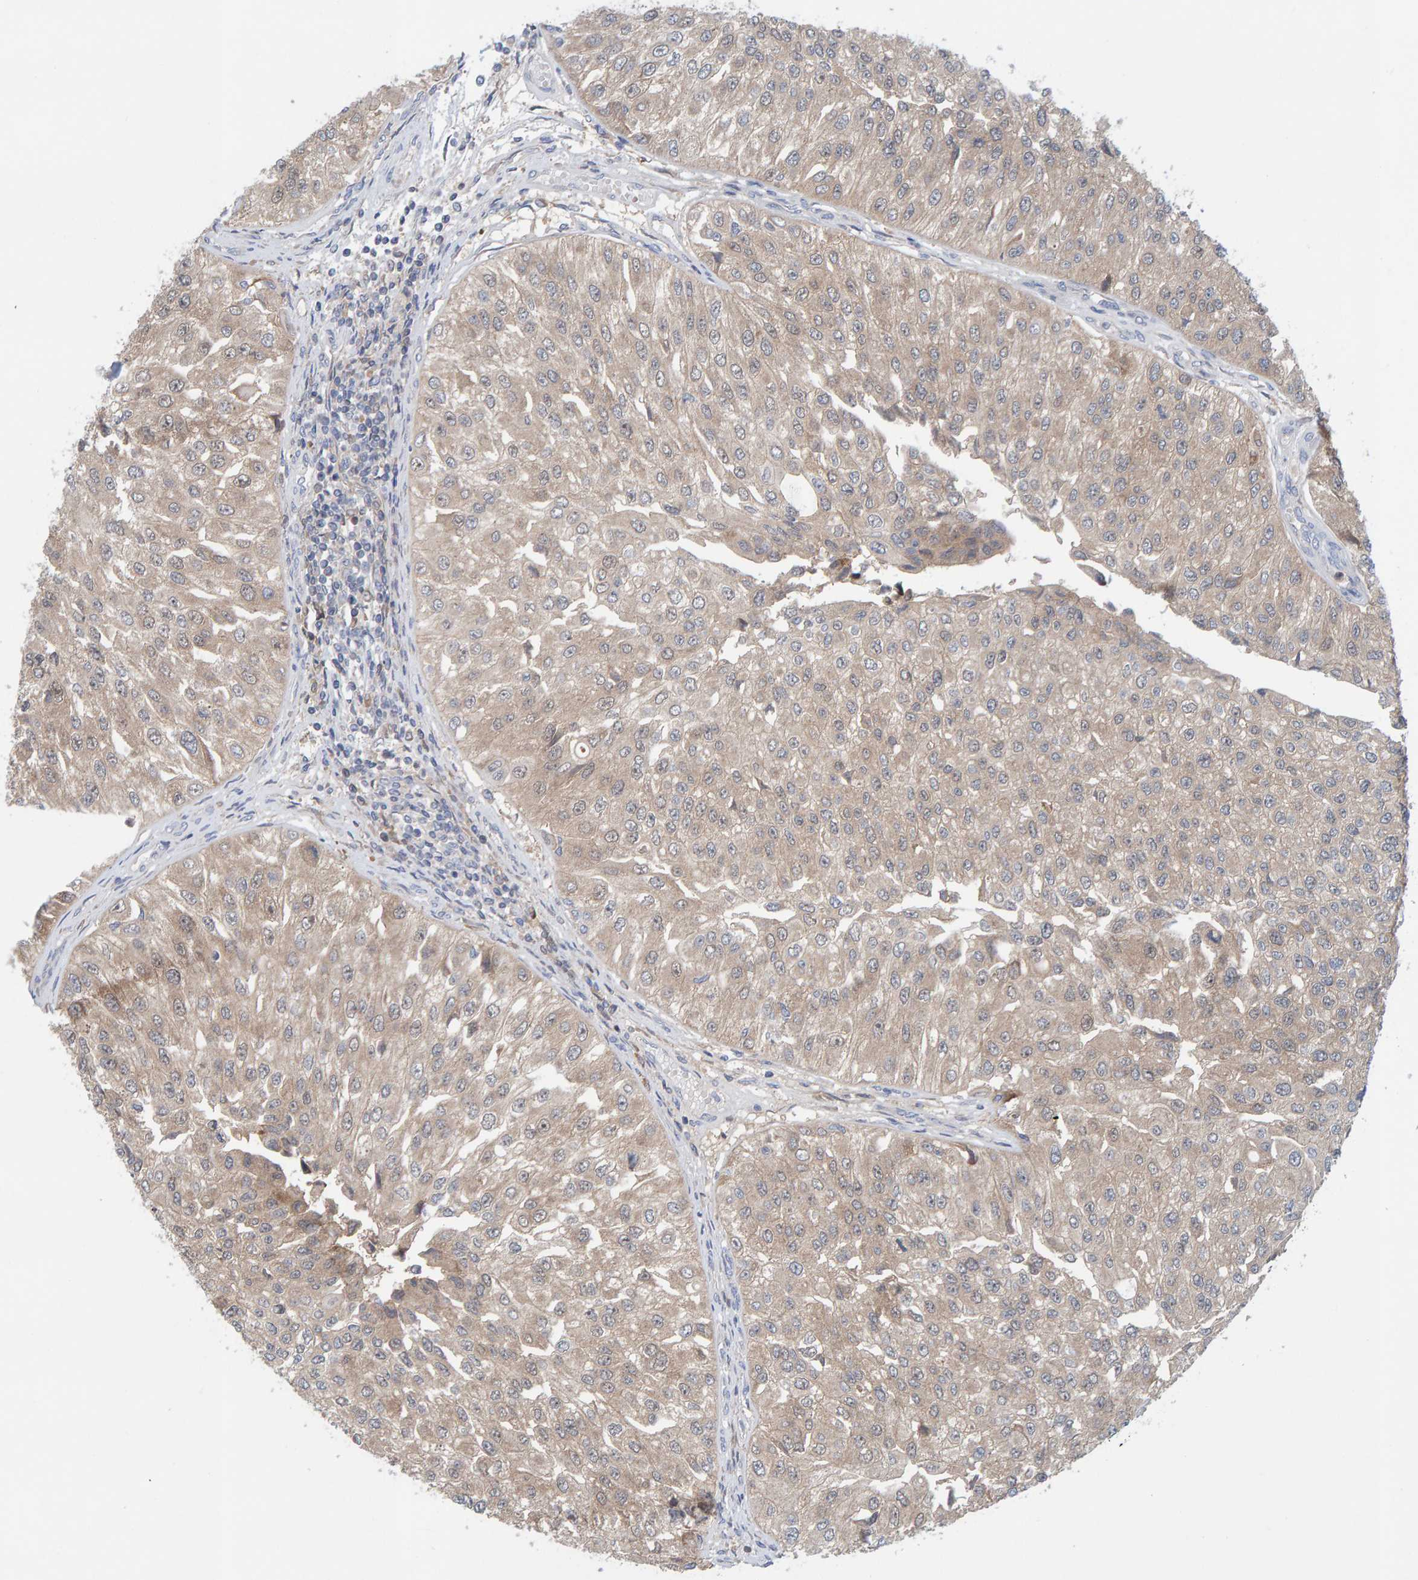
{"staining": {"intensity": "weak", "quantity": ">75%", "location": "cytoplasmic/membranous,nuclear"}, "tissue": "urothelial cancer", "cell_type": "Tumor cells", "image_type": "cancer", "snomed": [{"axis": "morphology", "description": "Urothelial carcinoma, High grade"}, {"axis": "topography", "description": "Kidney"}, {"axis": "topography", "description": "Urinary bladder"}], "caption": "Immunohistochemistry (IHC) micrograph of human urothelial cancer stained for a protein (brown), which displays low levels of weak cytoplasmic/membranous and nuclear positivity in approximately >75% of tumor cells.", "gene": "TATDN1", "patient": {"sex": "male", "age": 77}}